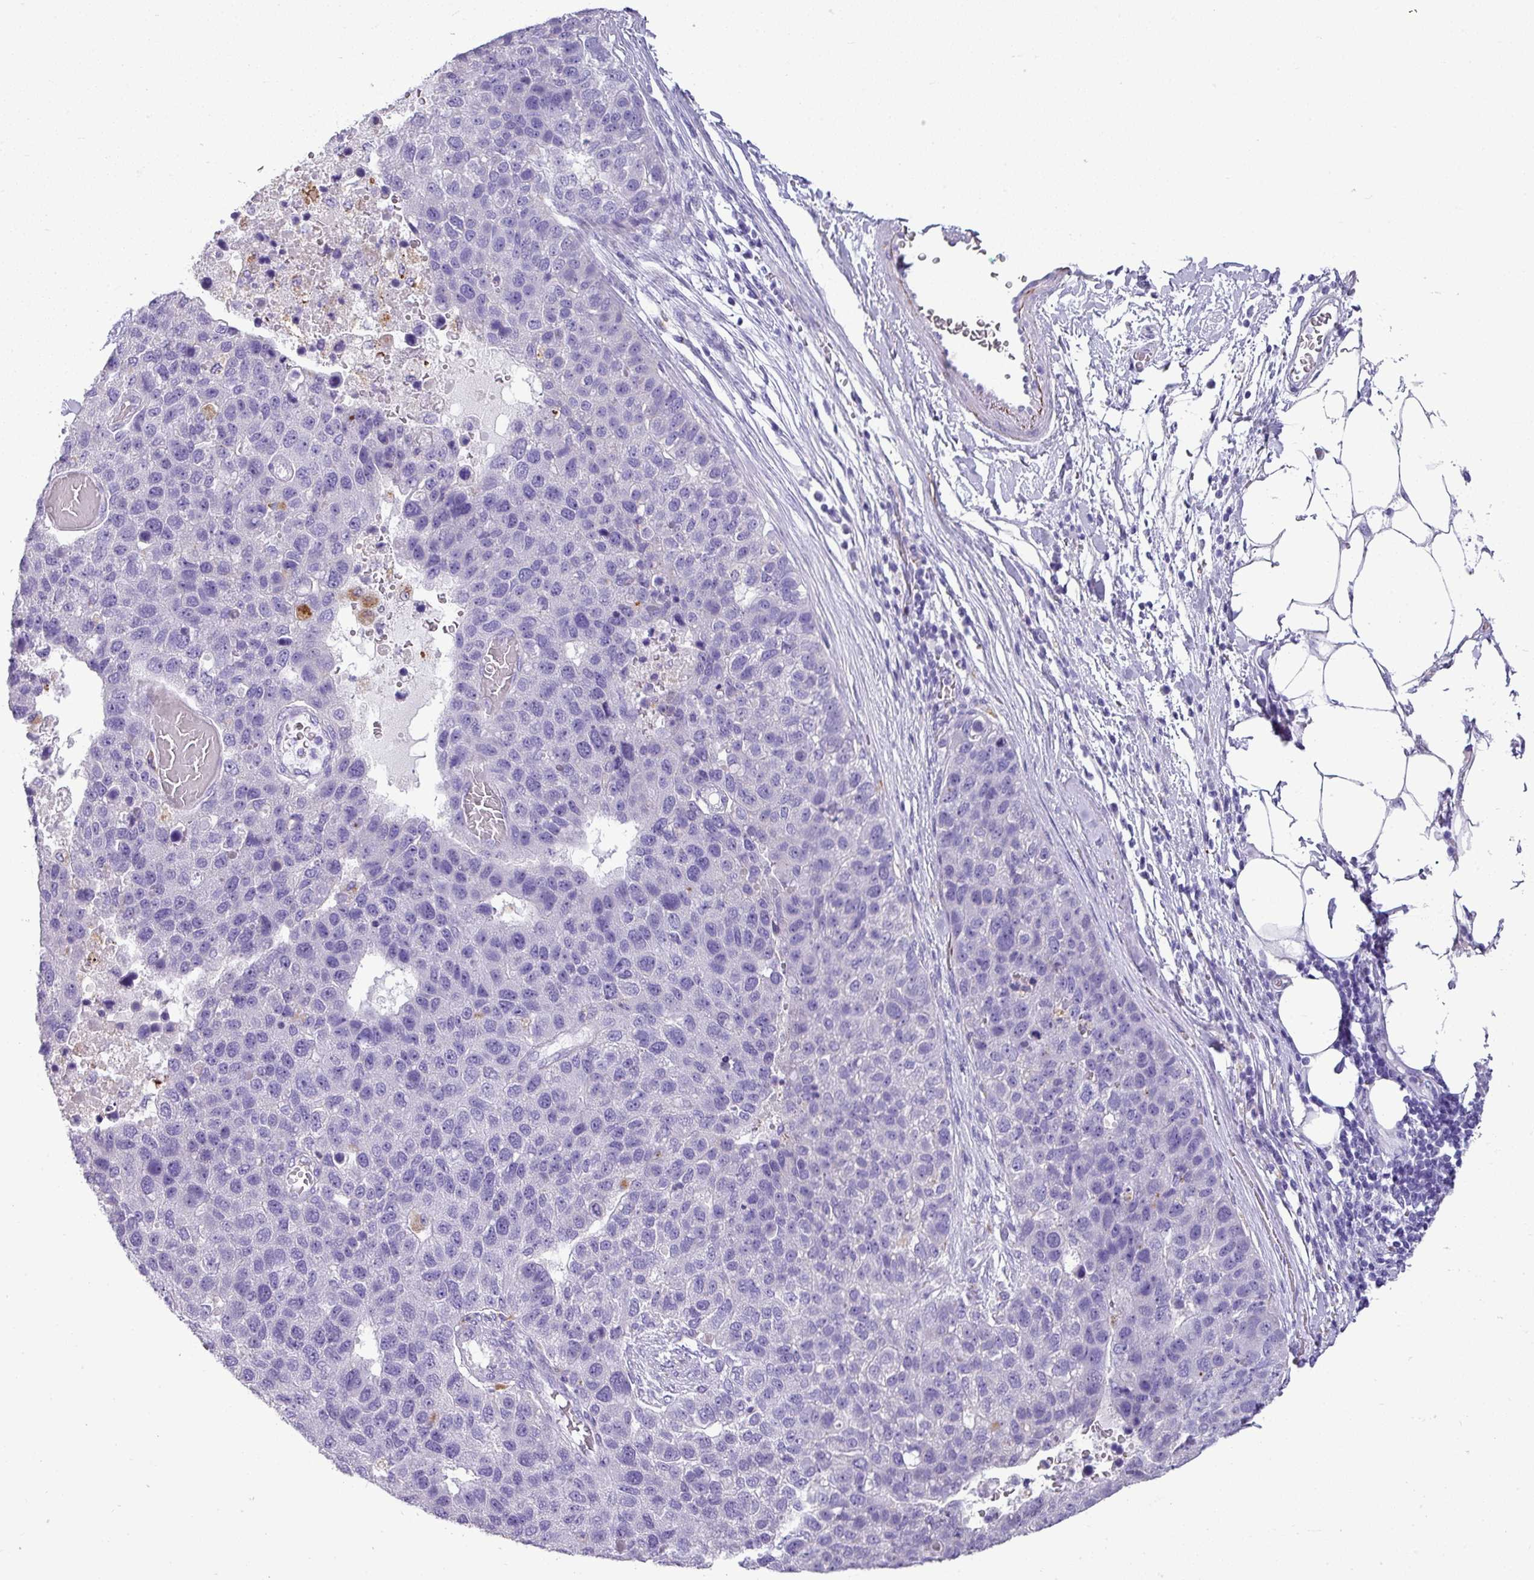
{"staining": {"intensity": "negative", "quantity": "none", "location": "none"}, "tissue": "pancreatic cancer", "cell_type": "Tumor cells", "image_type": "cancer", "snomed": [{"axis": "morphology", "description": "Adenocarcinoma, NOS"}, {"axis": "topography", "description": "Pancreas"}], "caption": "This is an immunohistochemistry photomicrograph of human pancreatic adenocarcinoma. There is no staining in tumor cells.", "gene": "ZNF568", "patient": {"sex": "female", "age": 61}}